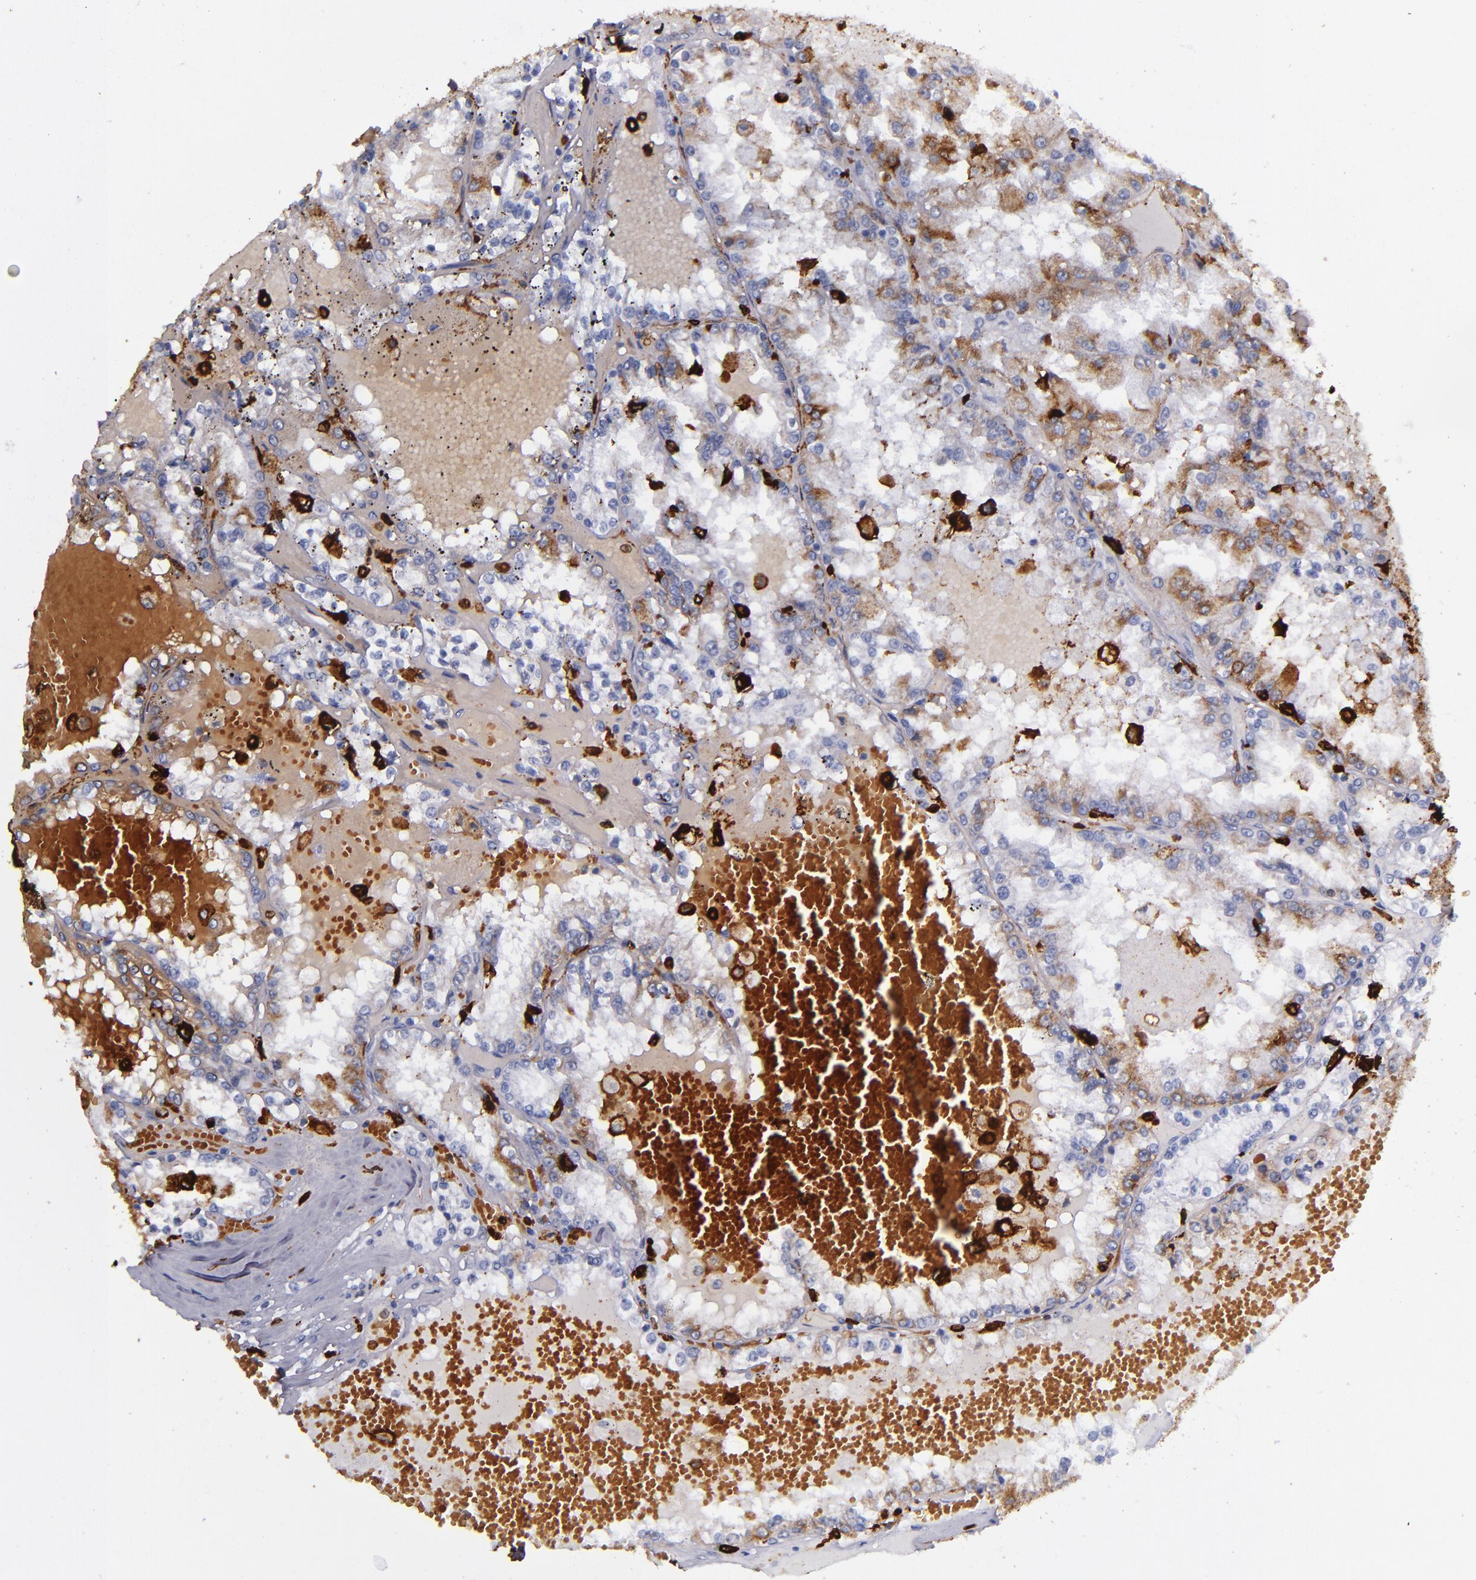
{"staining": {"intensity": "weak", "quantity": ">75%", "location": "cytoplasmic/membranous"}, "tissue": "renal cancer", "cell_type": "Tumor cells", "image_type": "cancer", "snomed": [{"axis": "morphology", "description": "Adenocarcinoma, NOS"}, {"axis": "topography", "description": "Kidney"}], "caption": "Protein staining shows weak cytoplasmic/membranous expression in approximately >75% of tumor cells in renal cancer. The staining was performed using DAB, with brown indicating positive protein expression. Nuclei are stained blue with hematoxylin.", "gene": "HLA-DRA", "patient": {"sex": "female", "age": 56}}